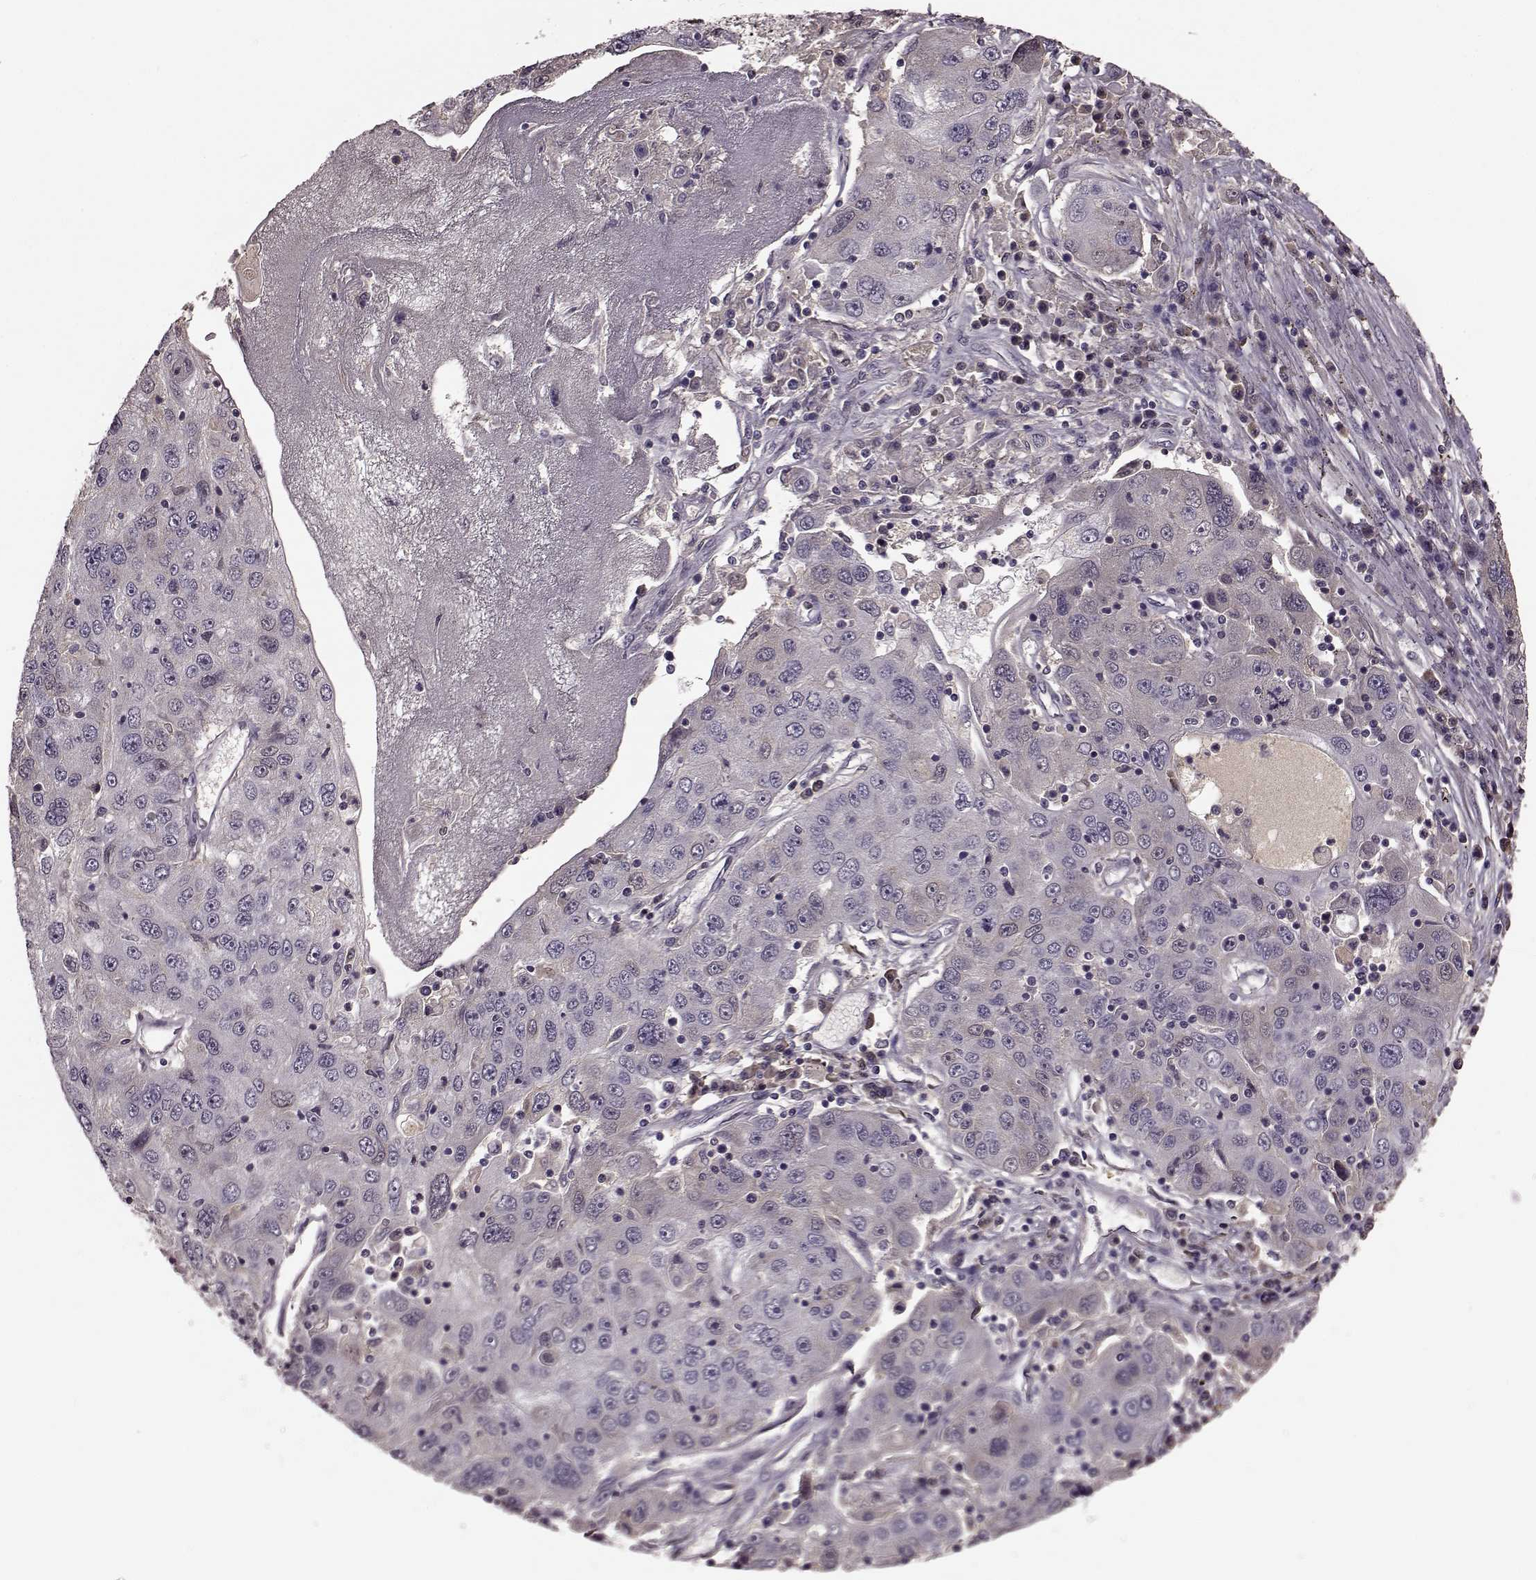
{"staining": {"intensity": "negative", "quantity": "none", "location": "none"}, "tissue": "stomach cancer", "cell_type": "Tumor cells", "image_type": "cancer", "snomed": [{"axis": "morphology", "description": "Adenocarcinoma, NOS"}, {"axis": "topography", "description": "Stomach"}], "caption": "A photomicrograph of adenocarcinoma (stomach) stained for a protein displays no brown staining in tumor cells.", "gene": "NRL", "patient": {"sex": "male", "age": 56}}